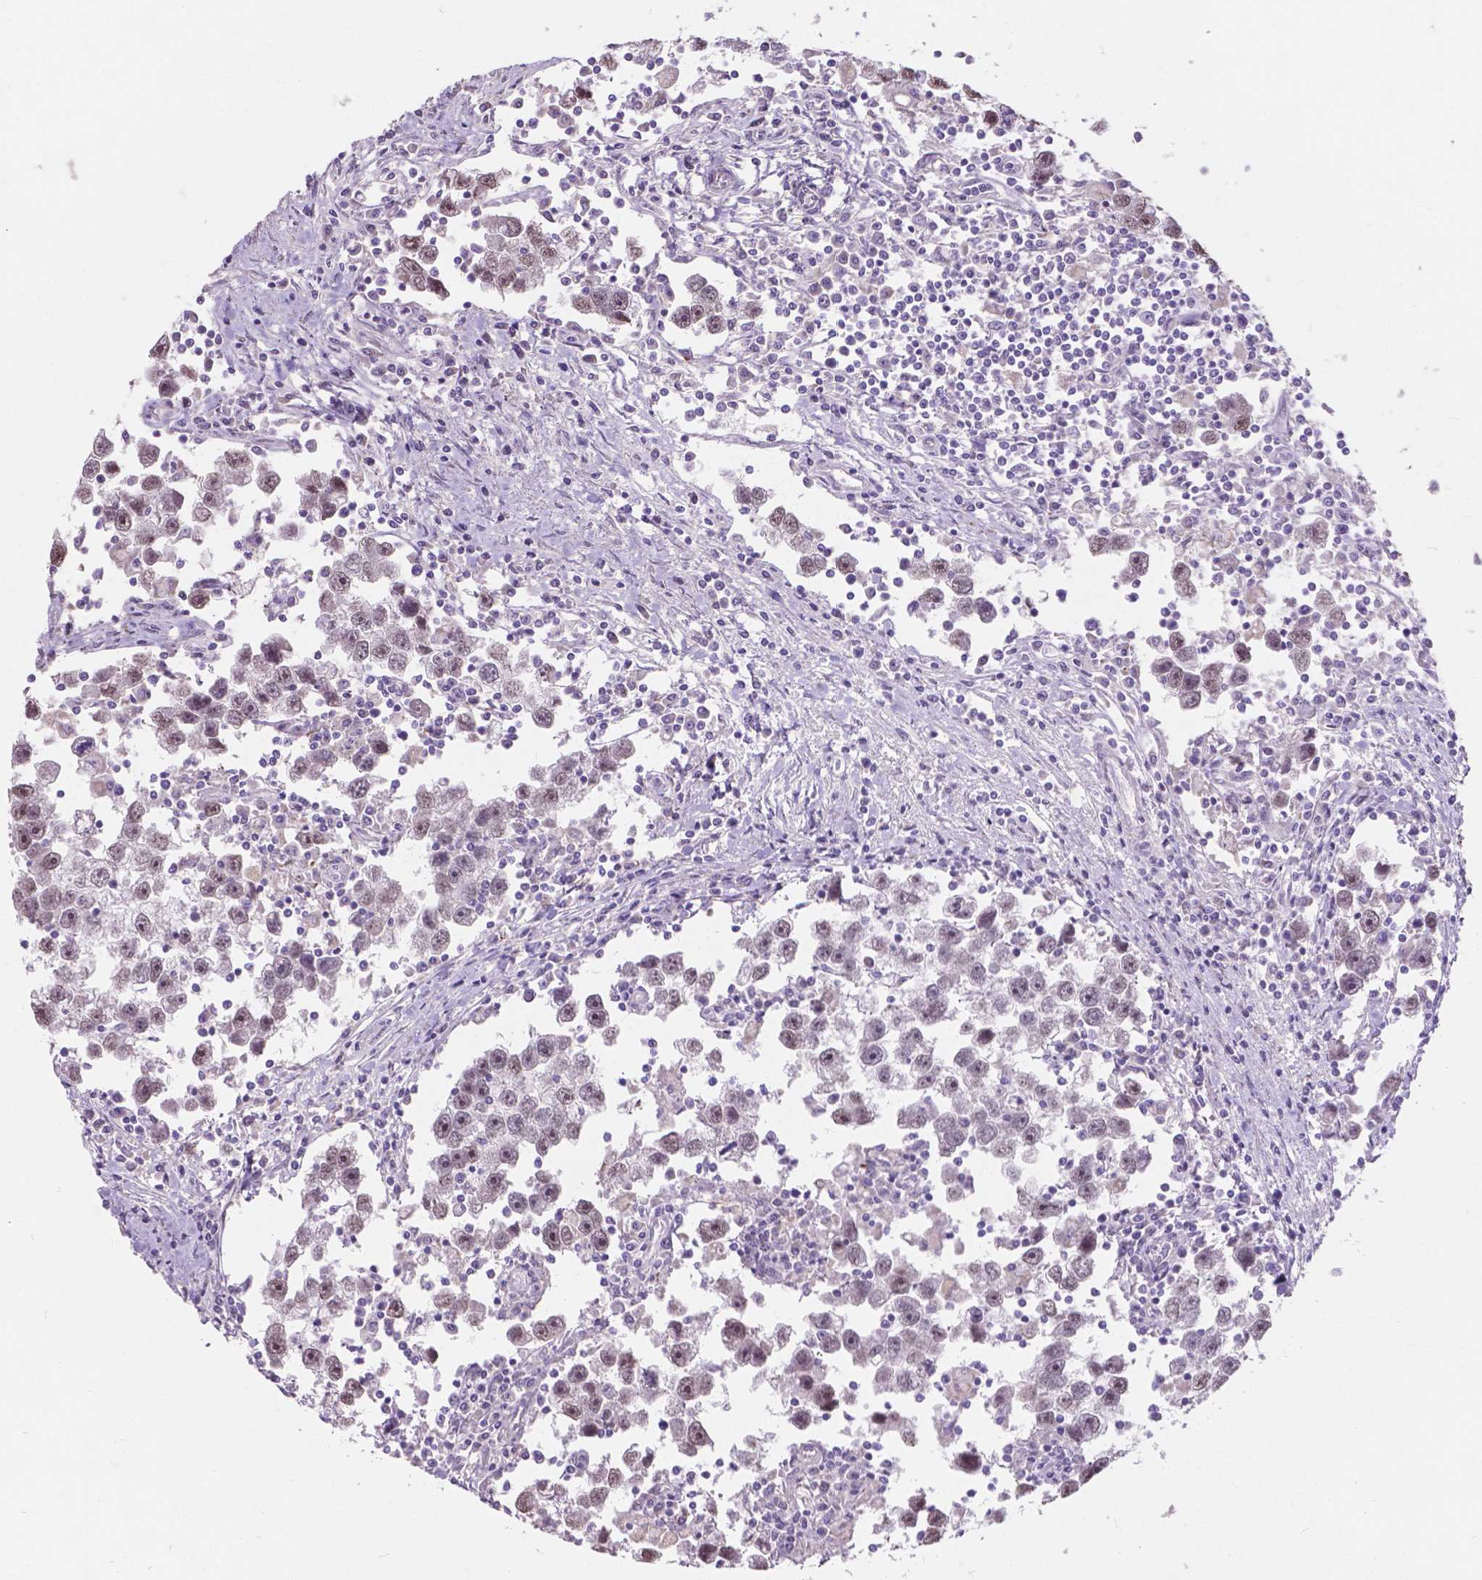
{"staining": {"intensity": "negative", "quantity": "none", "location": "none"}, "tissue": "testis cancer", "cell_type": "Tumor cells", "image_type": "cancer", "snomed": [{"axis": "morphology", "description": "Seminoma, NOS"}, {"axis": "topography", "description": "Testis"}], "caption": "There is no significant positivity in tumor cells of testis cancer (seminoma). Nuclei are stained in blue.", "gene": "MYH14", "patient": {"sex": "male", "age": 30}}